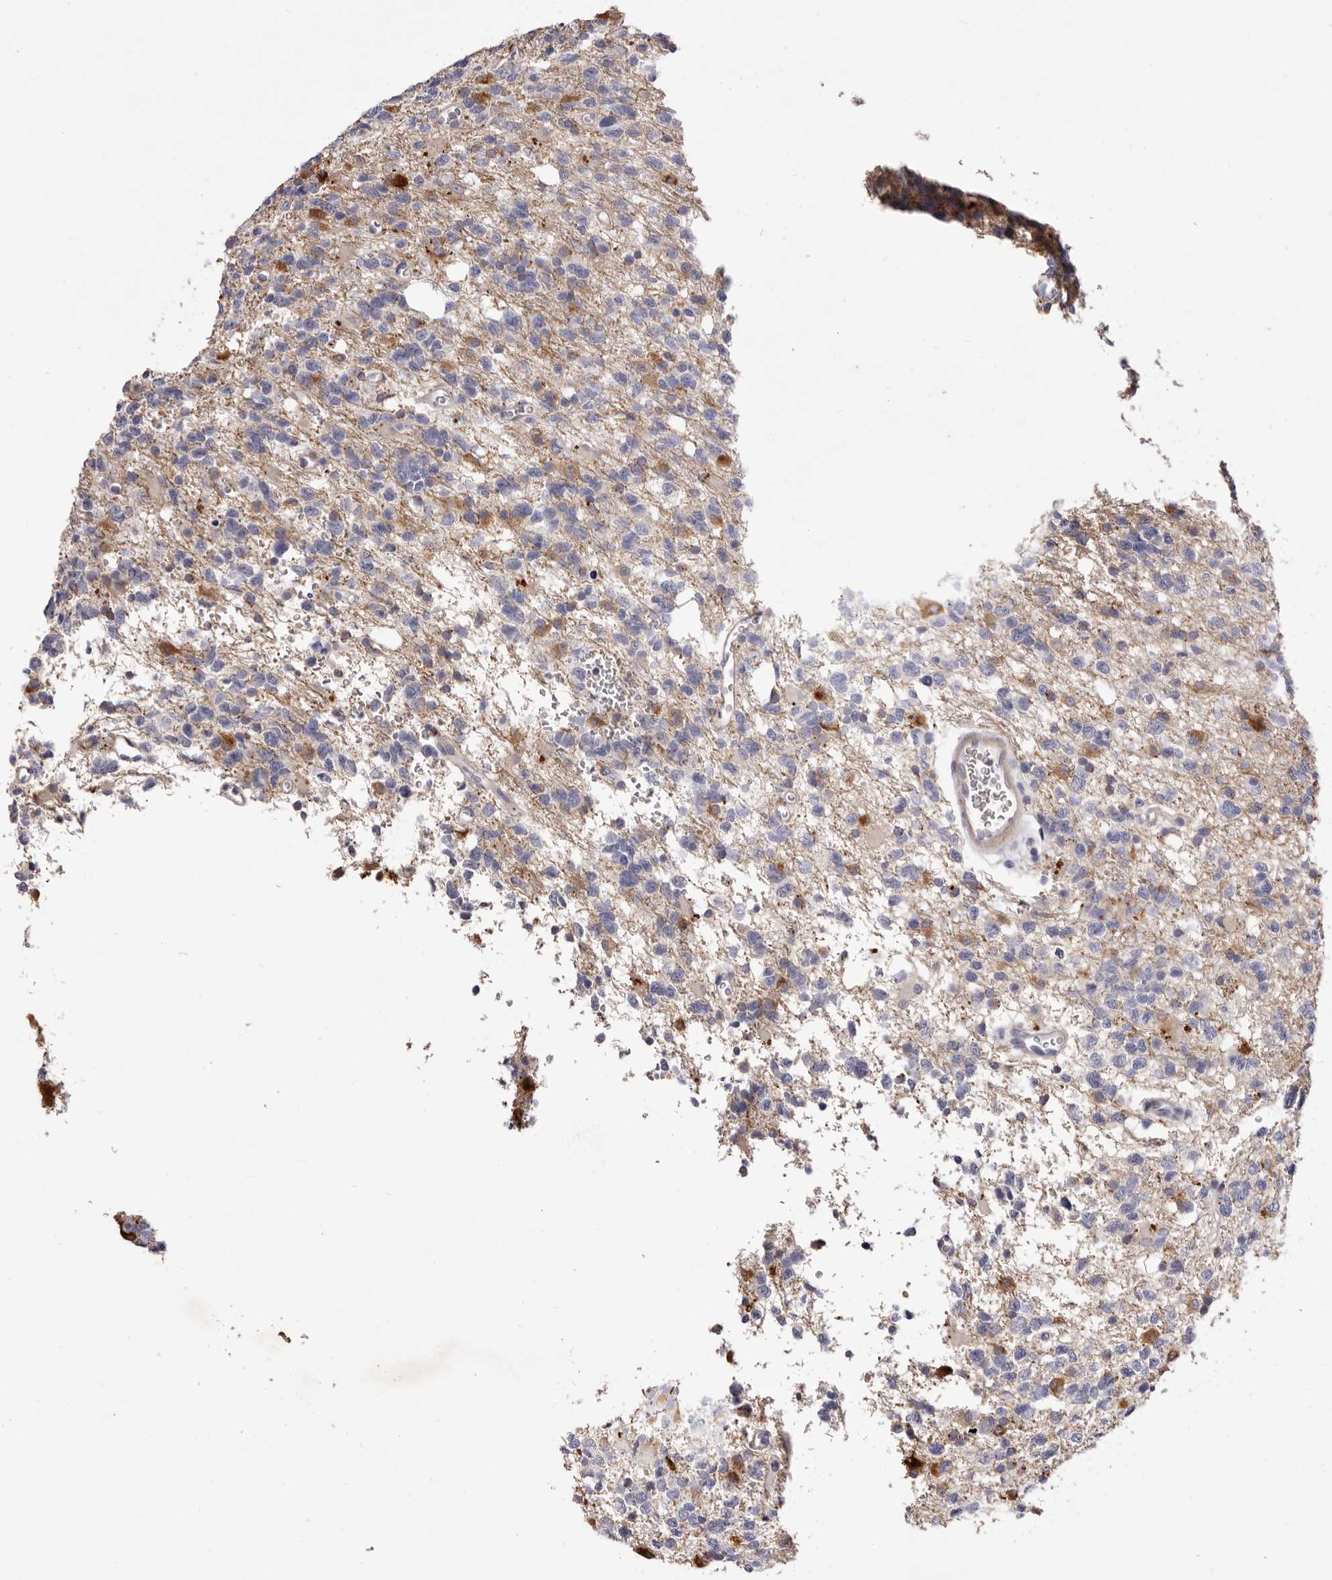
{"staining": {"intensity": "moderate", "quantity": "<25%", "location": "cytoplasmic/membranous"}, "tissue": "glioma", "cell_type": "Tumor cells", "image_type": "cancer", "snomed": [{"axis": "morphology", "description": "Glioma, malignant, High grade"}, {"axis": "topography", "description": "Brain"}], "caption": "Human glioma stained with a protein marker reveals moderate staining in tumor cells.", "gene": "S1PR5", "patient": {"sex": "female", "age": 62}}